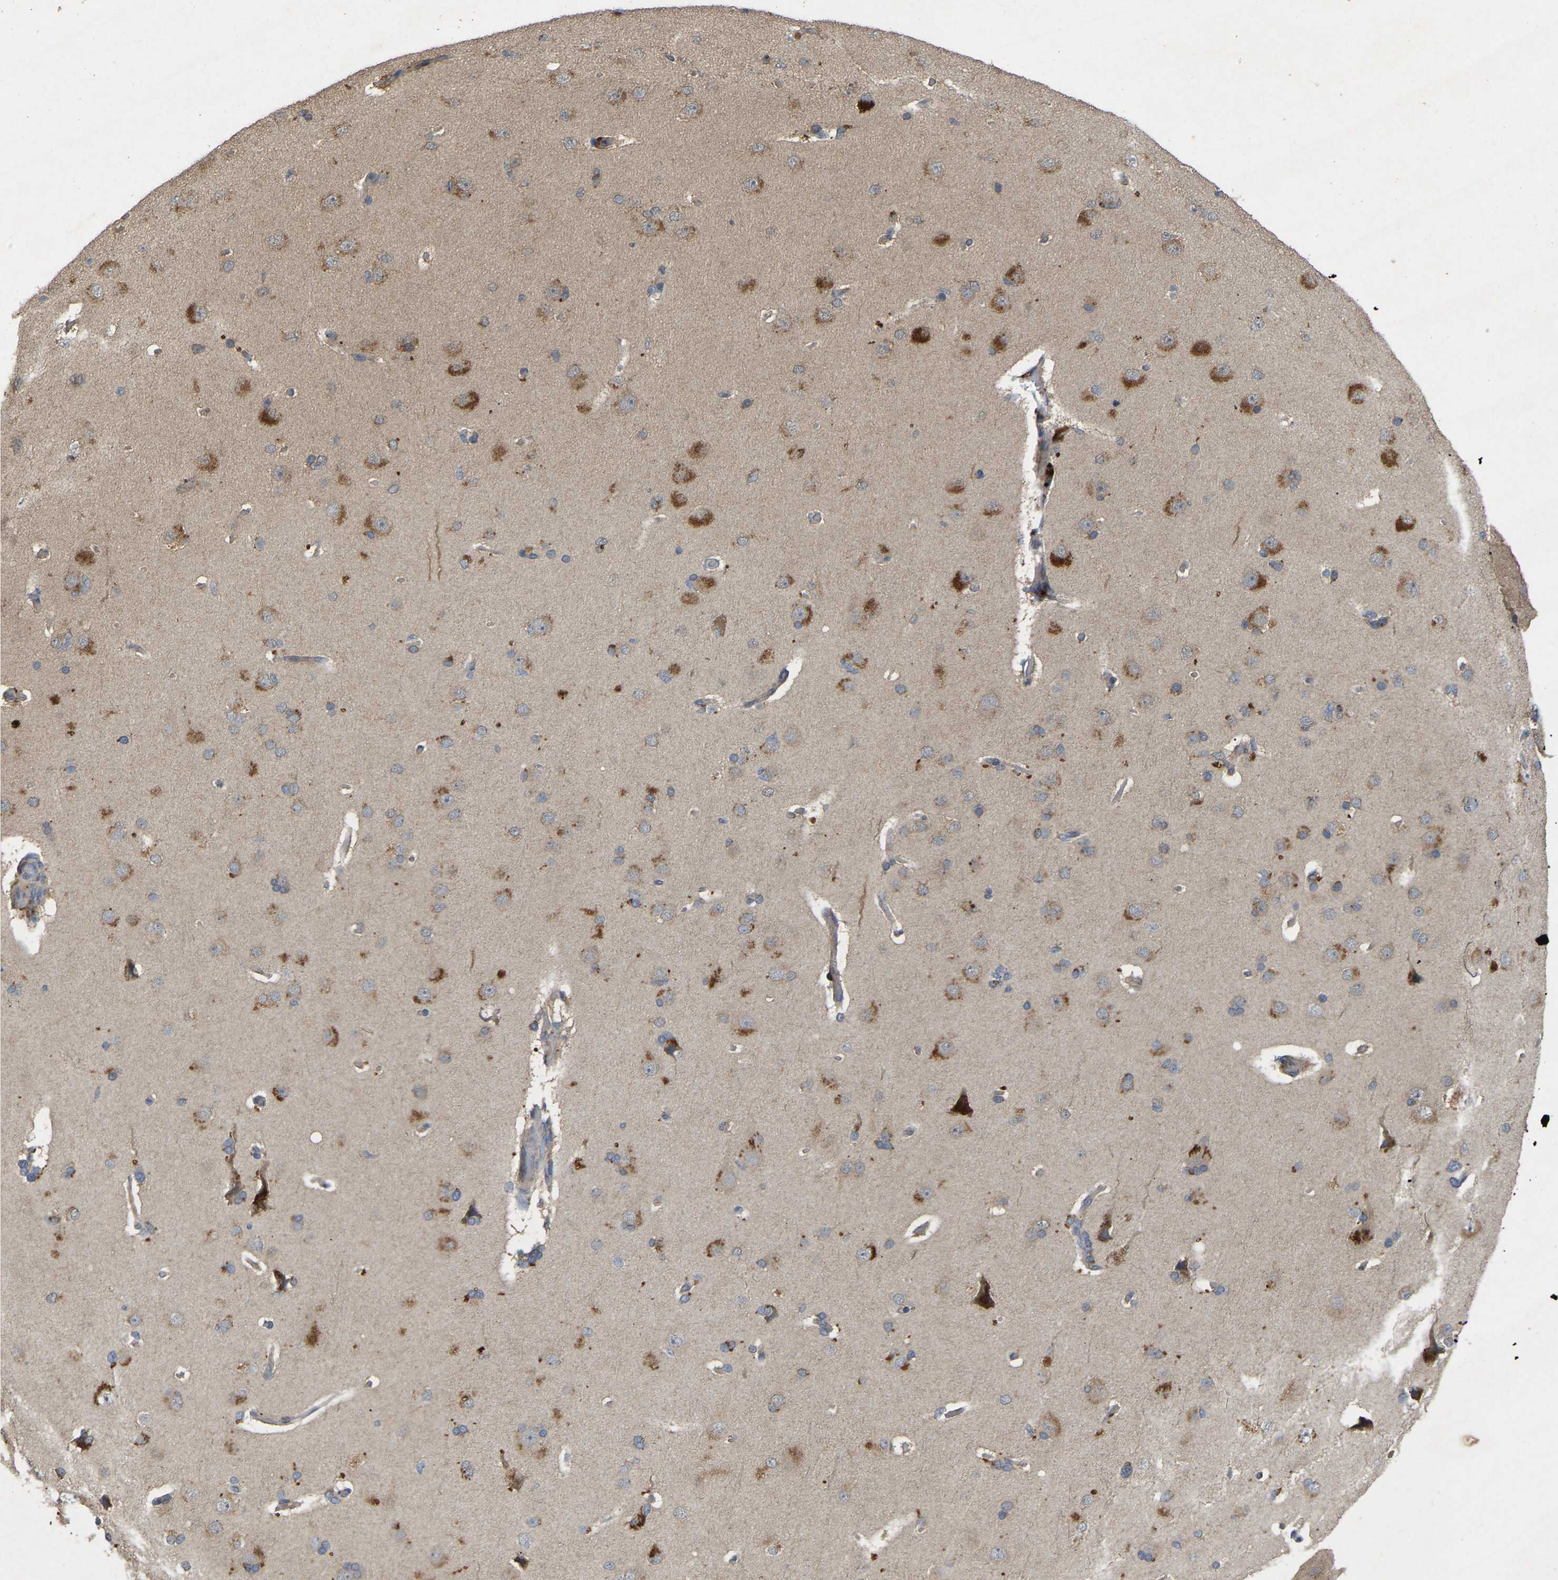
{"staining": {"intensity": "negative", "quantity": "none", "location": "none"}, "tissue": "cerebral cortex", "cell_type": "Endothelial cells", "image_type": "normal", "snomed": [{"axis": "morphology", "description": "Normal tissue, NOS"}, {"axis": "topography", "description": "Cerebral cortex"}], "caption": "This micrograph is of normal cerebral cortex stained with immunohistochemistry to label a protein in brown with the nuclei are counter-stained blue. There is no expression in endothelial cells. (DAB (3,3'-diaminobenzidine) immunohistochemistry (IHC) visualized using brightfield microscopy, high magnification).", "gene": "LPAR2", "patient": {"sex": "male", "age": 62}}